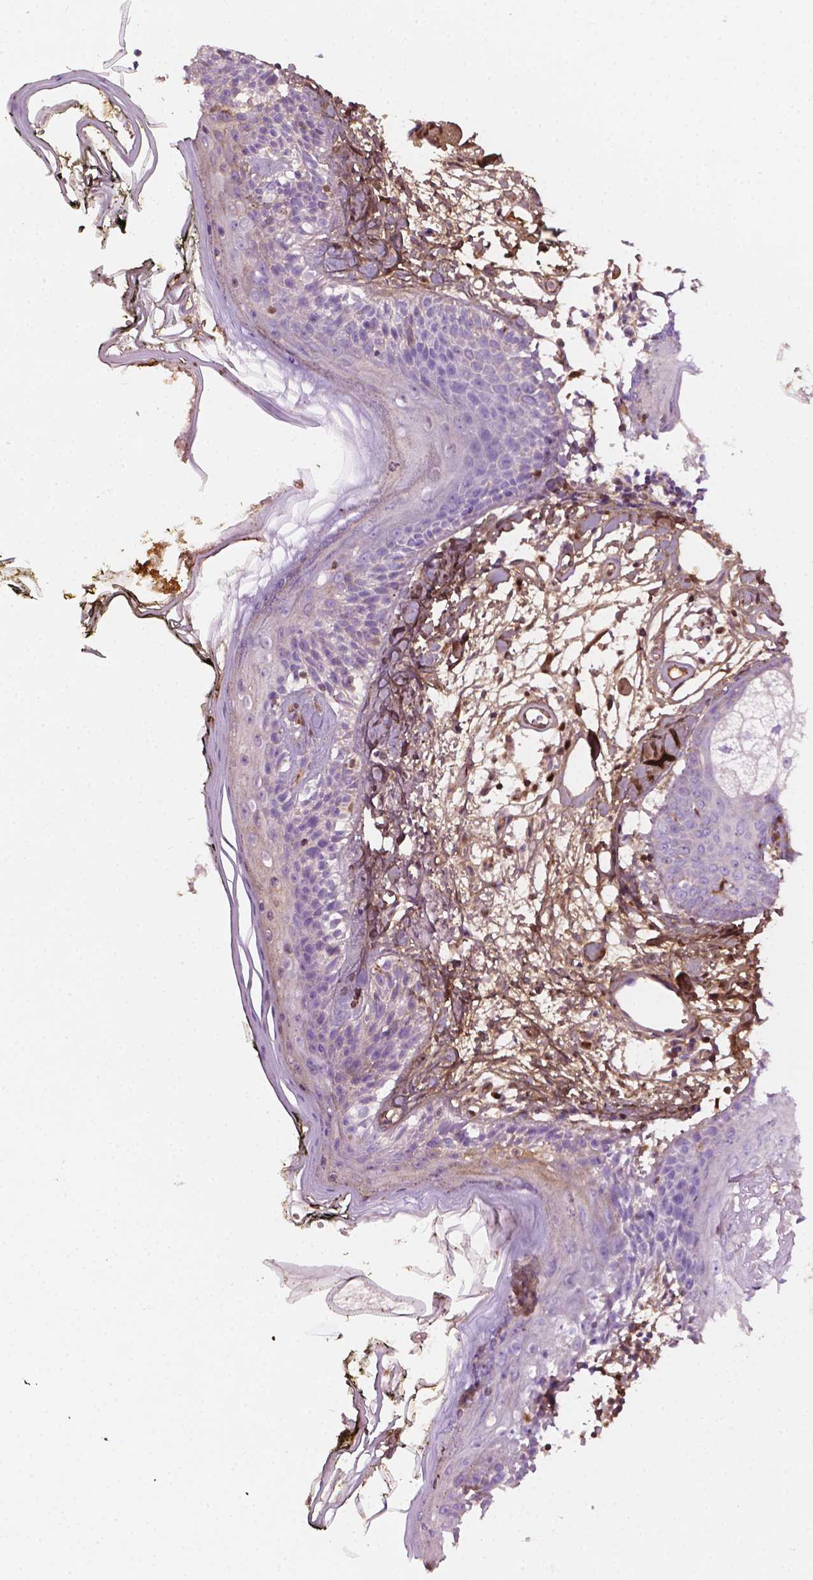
{"staining": {"intensity": "moderate", "quantity": ">75%", "location": "cytoplasmic/membranous,nuclear"}, "tissue": "skin", "cell_type": "Fibroblasts", "image_type": "normal", "snomed": [{"axis": "morphology", "description": "Normal tissue, NOS"}, {"axis": "topography", "description": "Skin"}], "caption": "Skin stained for a protein reveals moderate cytoplasmic/membranous,nuclear positivity in fibroblasts. The protein of interest is stained brown, and the nuclei are stained in blue (DAB (3,3'-diaminobenzidine) IHC with brightfield microscopy, high magnification).", "gene": "DCN", "patient": {"sex": "male", "age": 76}}